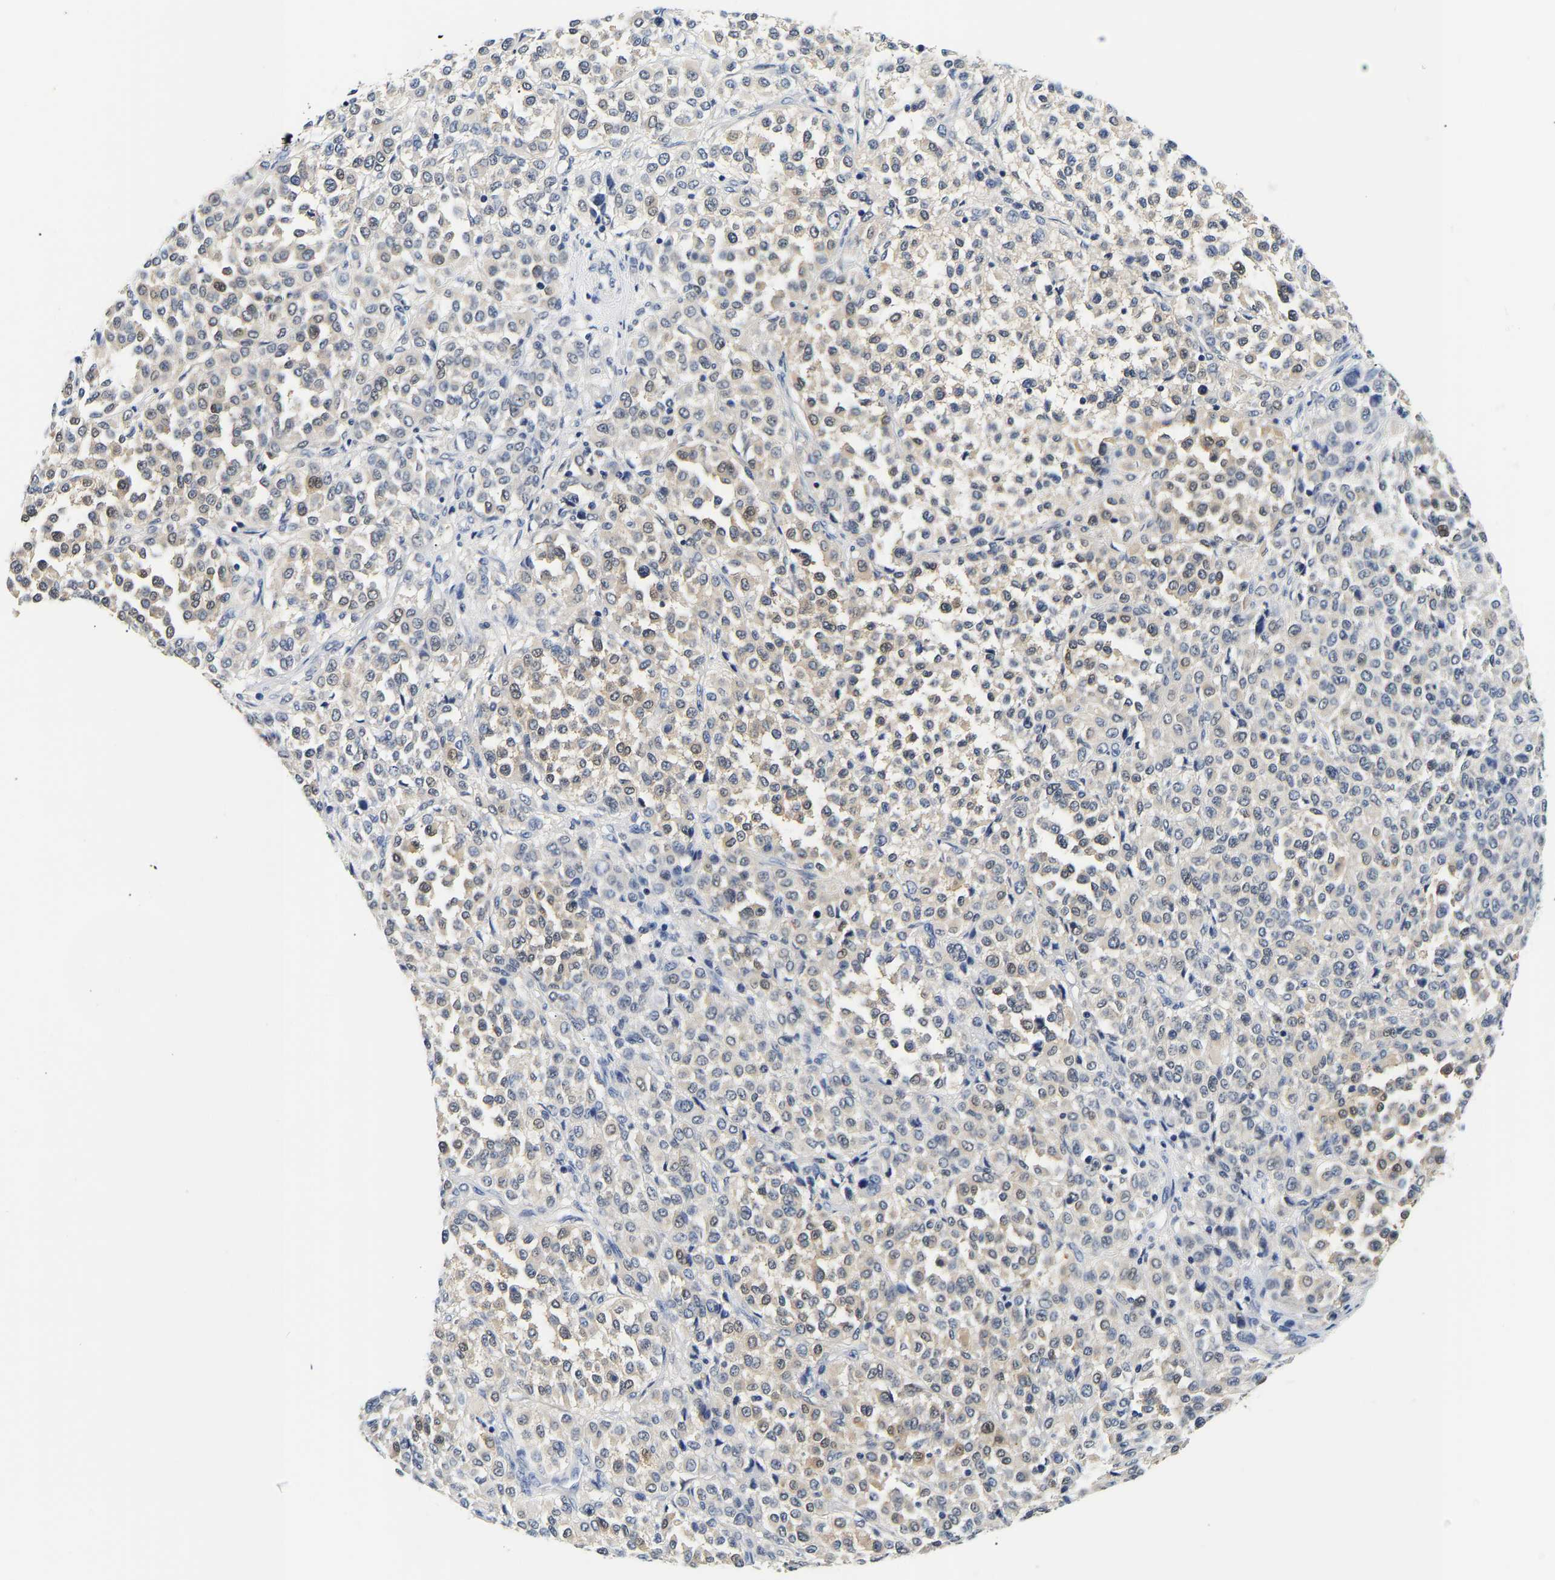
{"staining": {"intensity": "weak", "quantity": "<25%", "location": "cytoplasmic/membranous"}, "tissue": "melanoma", "cell_type": "Tumor cells", "image_type": "cancer", "snomed": [{"axis": "morphology", "description": "Malignant melanoma, Metastatic site"}, {"axis": "topography", "description": "Pancreas"}], "caption": "This is an immunohistochemistry histopathology image of malignant melanoma (metastatic site). There is no staining in tumor cells.", "gene": "UCHL3", "patient": {"sex": "female", "age": 30}}